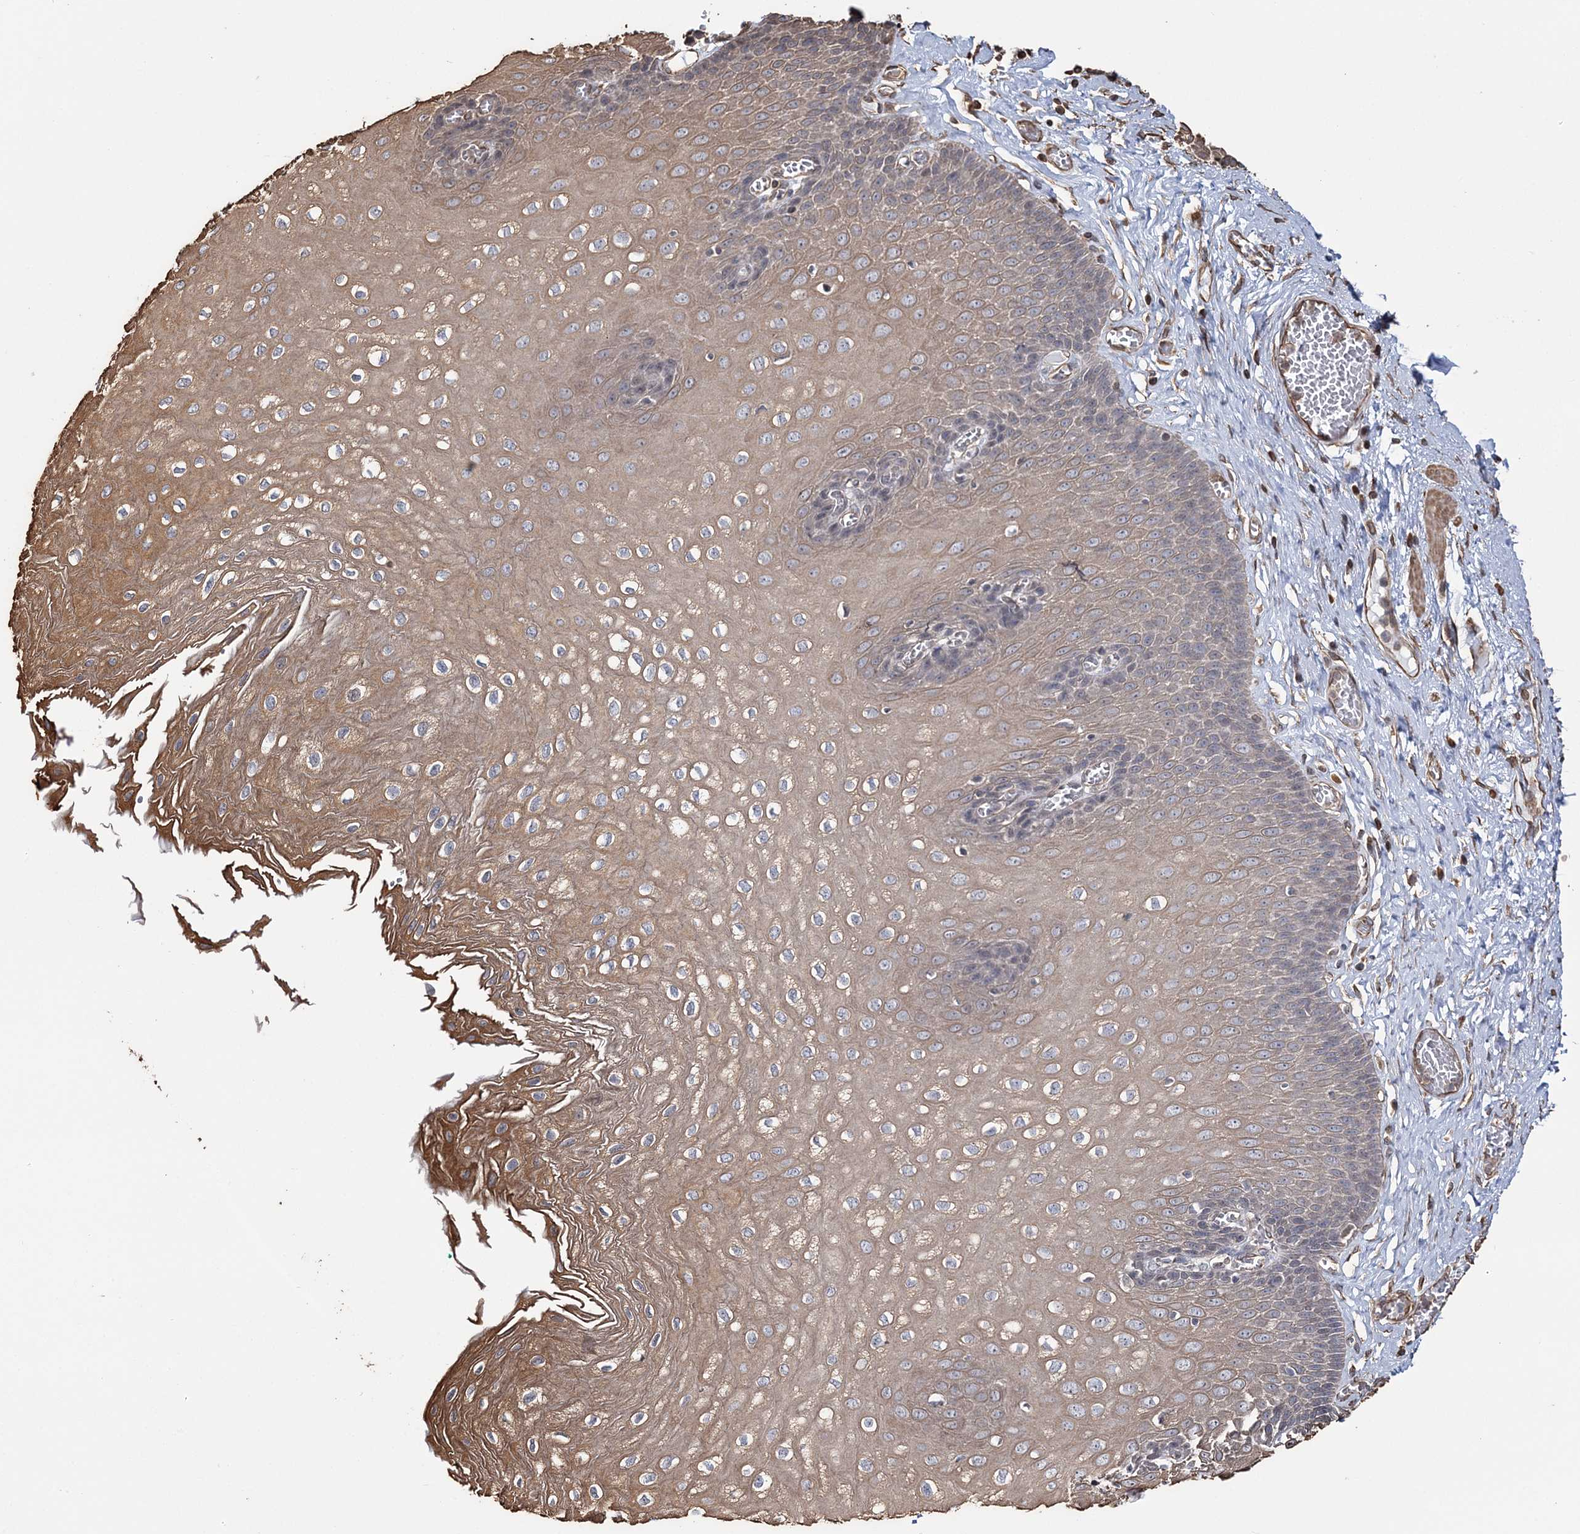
{"staining": {"intensity": "moderate", "quantity": ">75%", "location": "cytoplasmic/membranous"}, "tissue": "esophagus", "cell_type": "Squamous epithelial cells", "image_type": "normal", "snomed": [{"axis": "morphology", "description": "Normal tissue, NOS"}, {"axis": "topography", "description": "Esophagus"}], "caption": "Immunohistochemical staining of unremarkable human esophagus exhibits medium levels of moderate cytoplasmic/membranous staining in about >75% of squamous epithelial cells.", "gene": "ATP11B", "patient": {"sex": "male", "age": 60}}